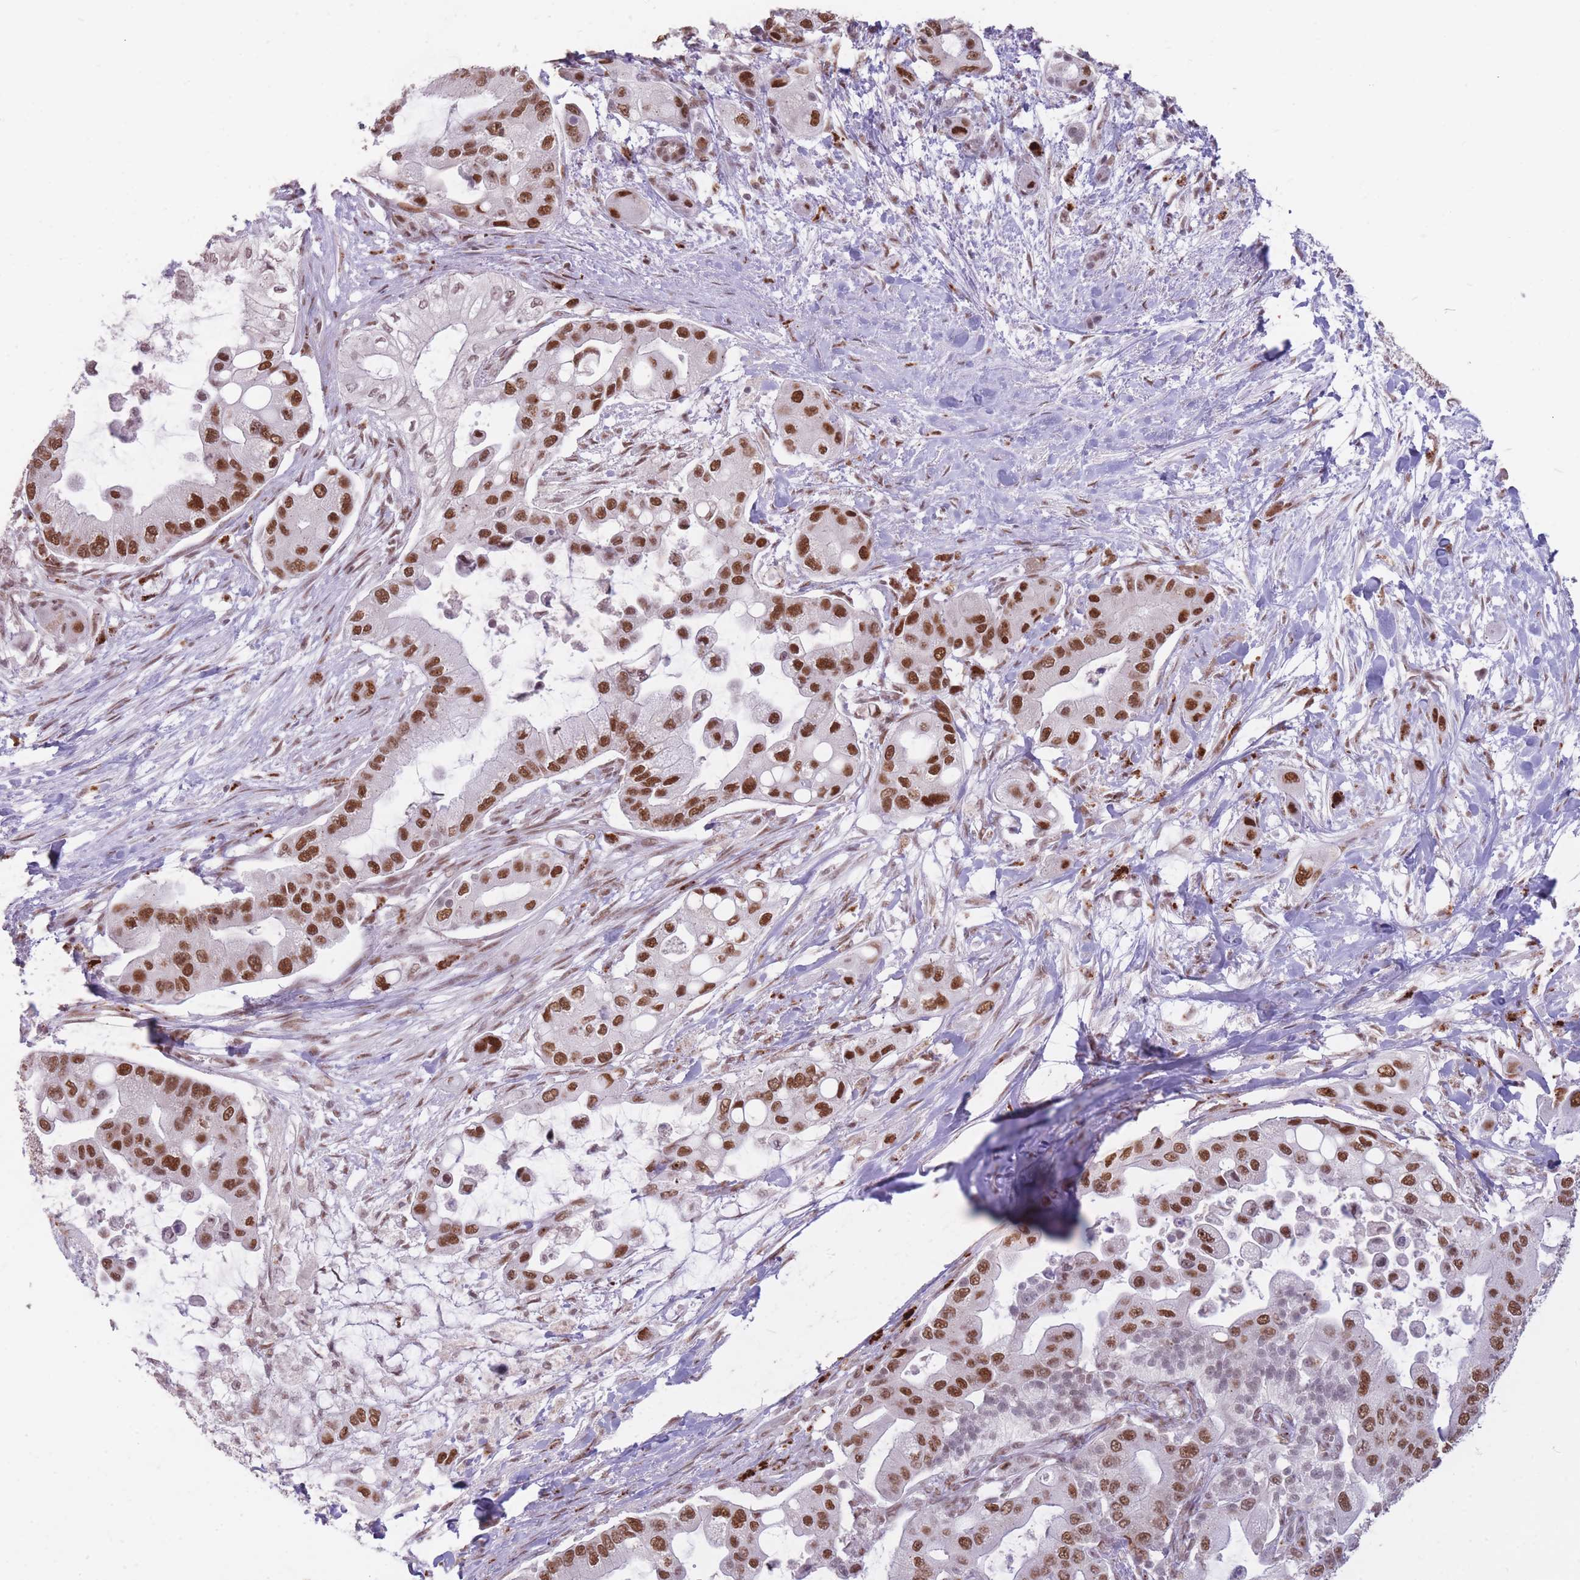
{"staining": {"intensity": "strong", "quantity": ">75%", "location": "nuclear"}, "tissue": "pancreatic cancer", "cell_type": "Tumor cells", "image_type": "cancer", "snomed": [{"axis": "morphology", "description": "Adenocarcinoma, NOS"}, {"axis": "topography", "description": "Pancreas"}], "caption": "Immunohistochemistry (IHC) of human pancreatic cancer exhibits high levels of strong nuclear positivity in approximately >75% of tumor cells.", "gene": "HNRNPUL1", "patient": {"sex": "male", "age": 57}}